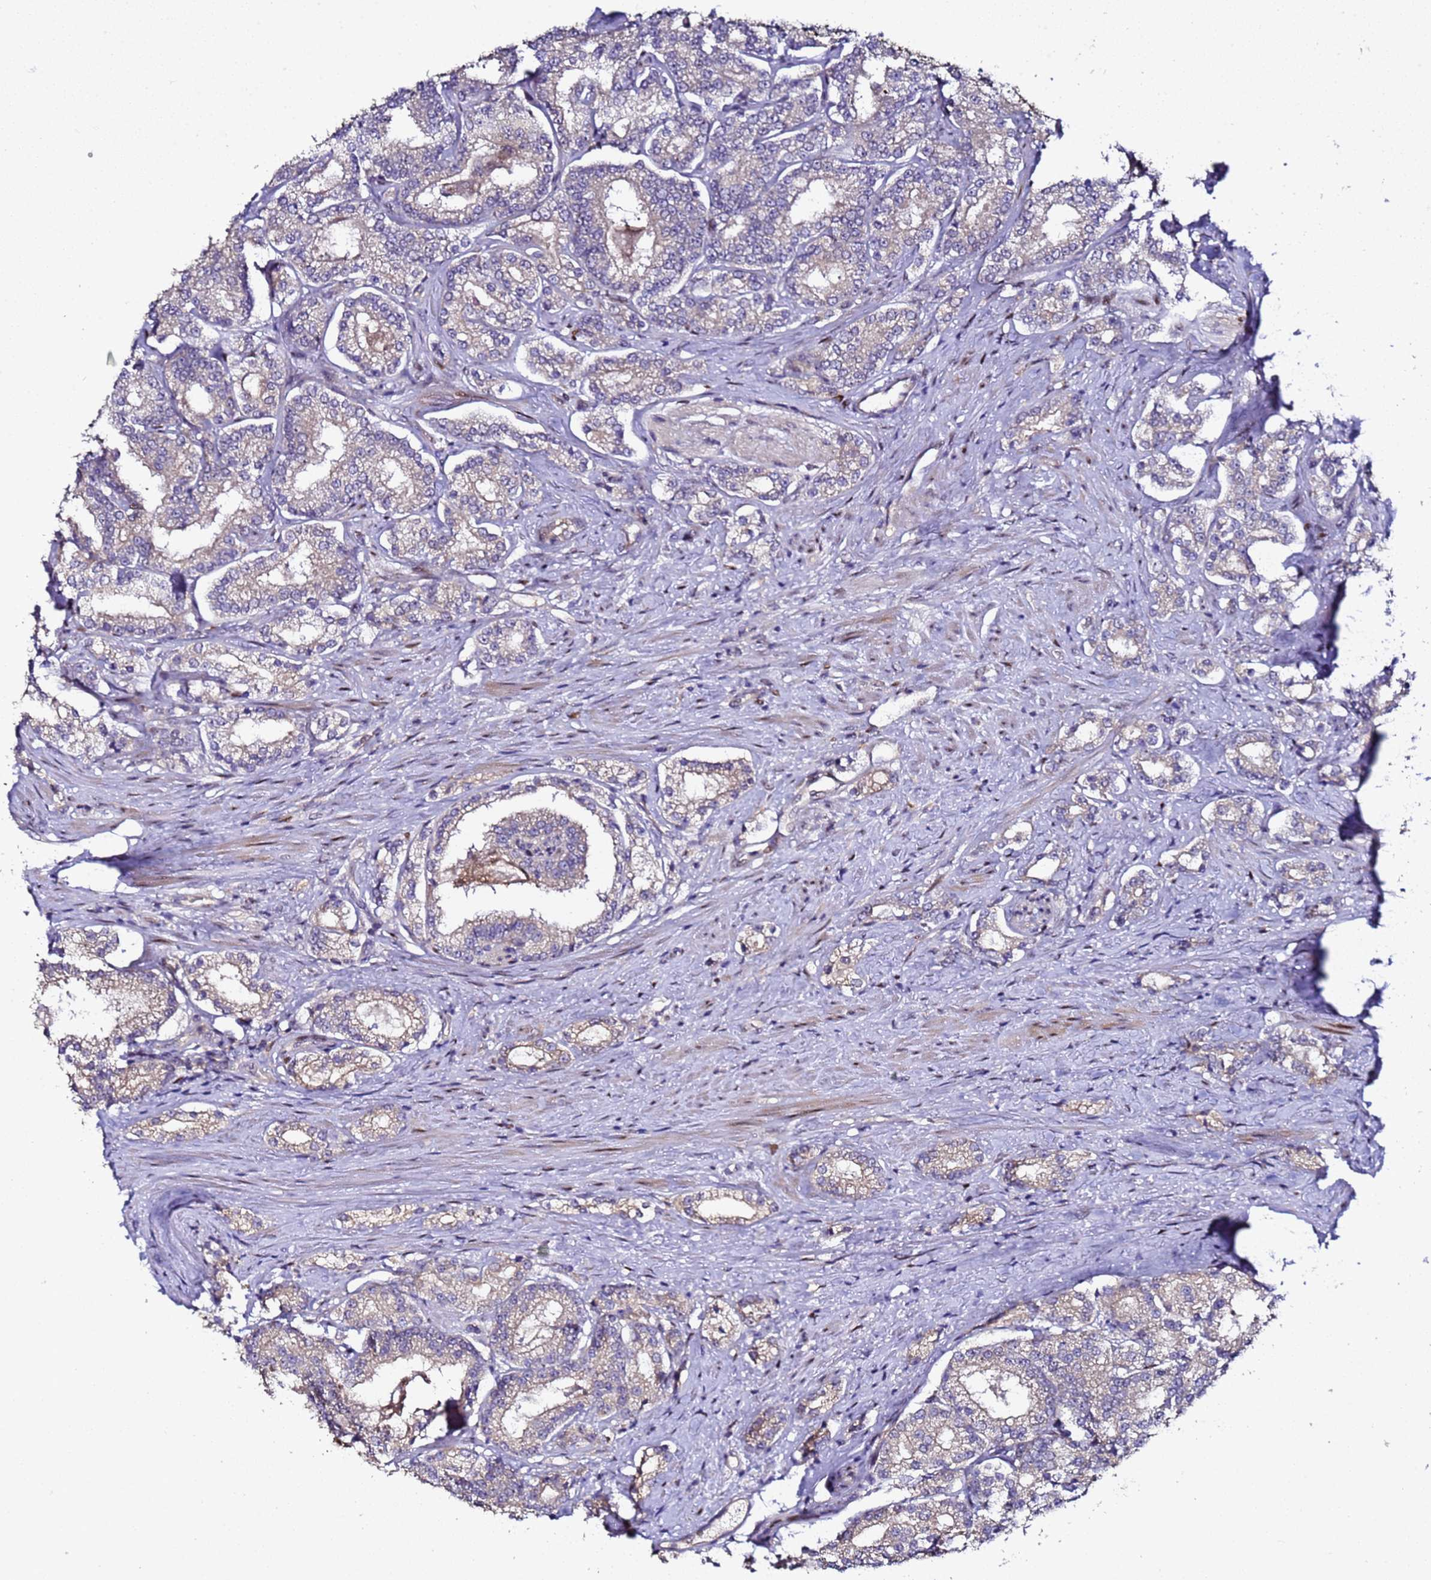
{"staining": {"intensity": "weak", "quantity": "<25%", "location": "cytoplasmic/membranous"}, "tissue": "prostate cancer", "cell_type": "Tumor cells", "image_type": "cancer", "snomed": [{"axis": "morphology", "description": "Normal tissue, NOS"}, {"axis": "morphology", "description": "Adenocarcinoma, High grade"}, {"axis": "topography", "description": "Prostate"}], "caption": "An image of prostate cancer (adenocarcinoma (high-grade)) stained for a protein reveals no brown staining in tumor cells.", "gene": "ALG3", "patient": {"sex": "male", "age": 83}}